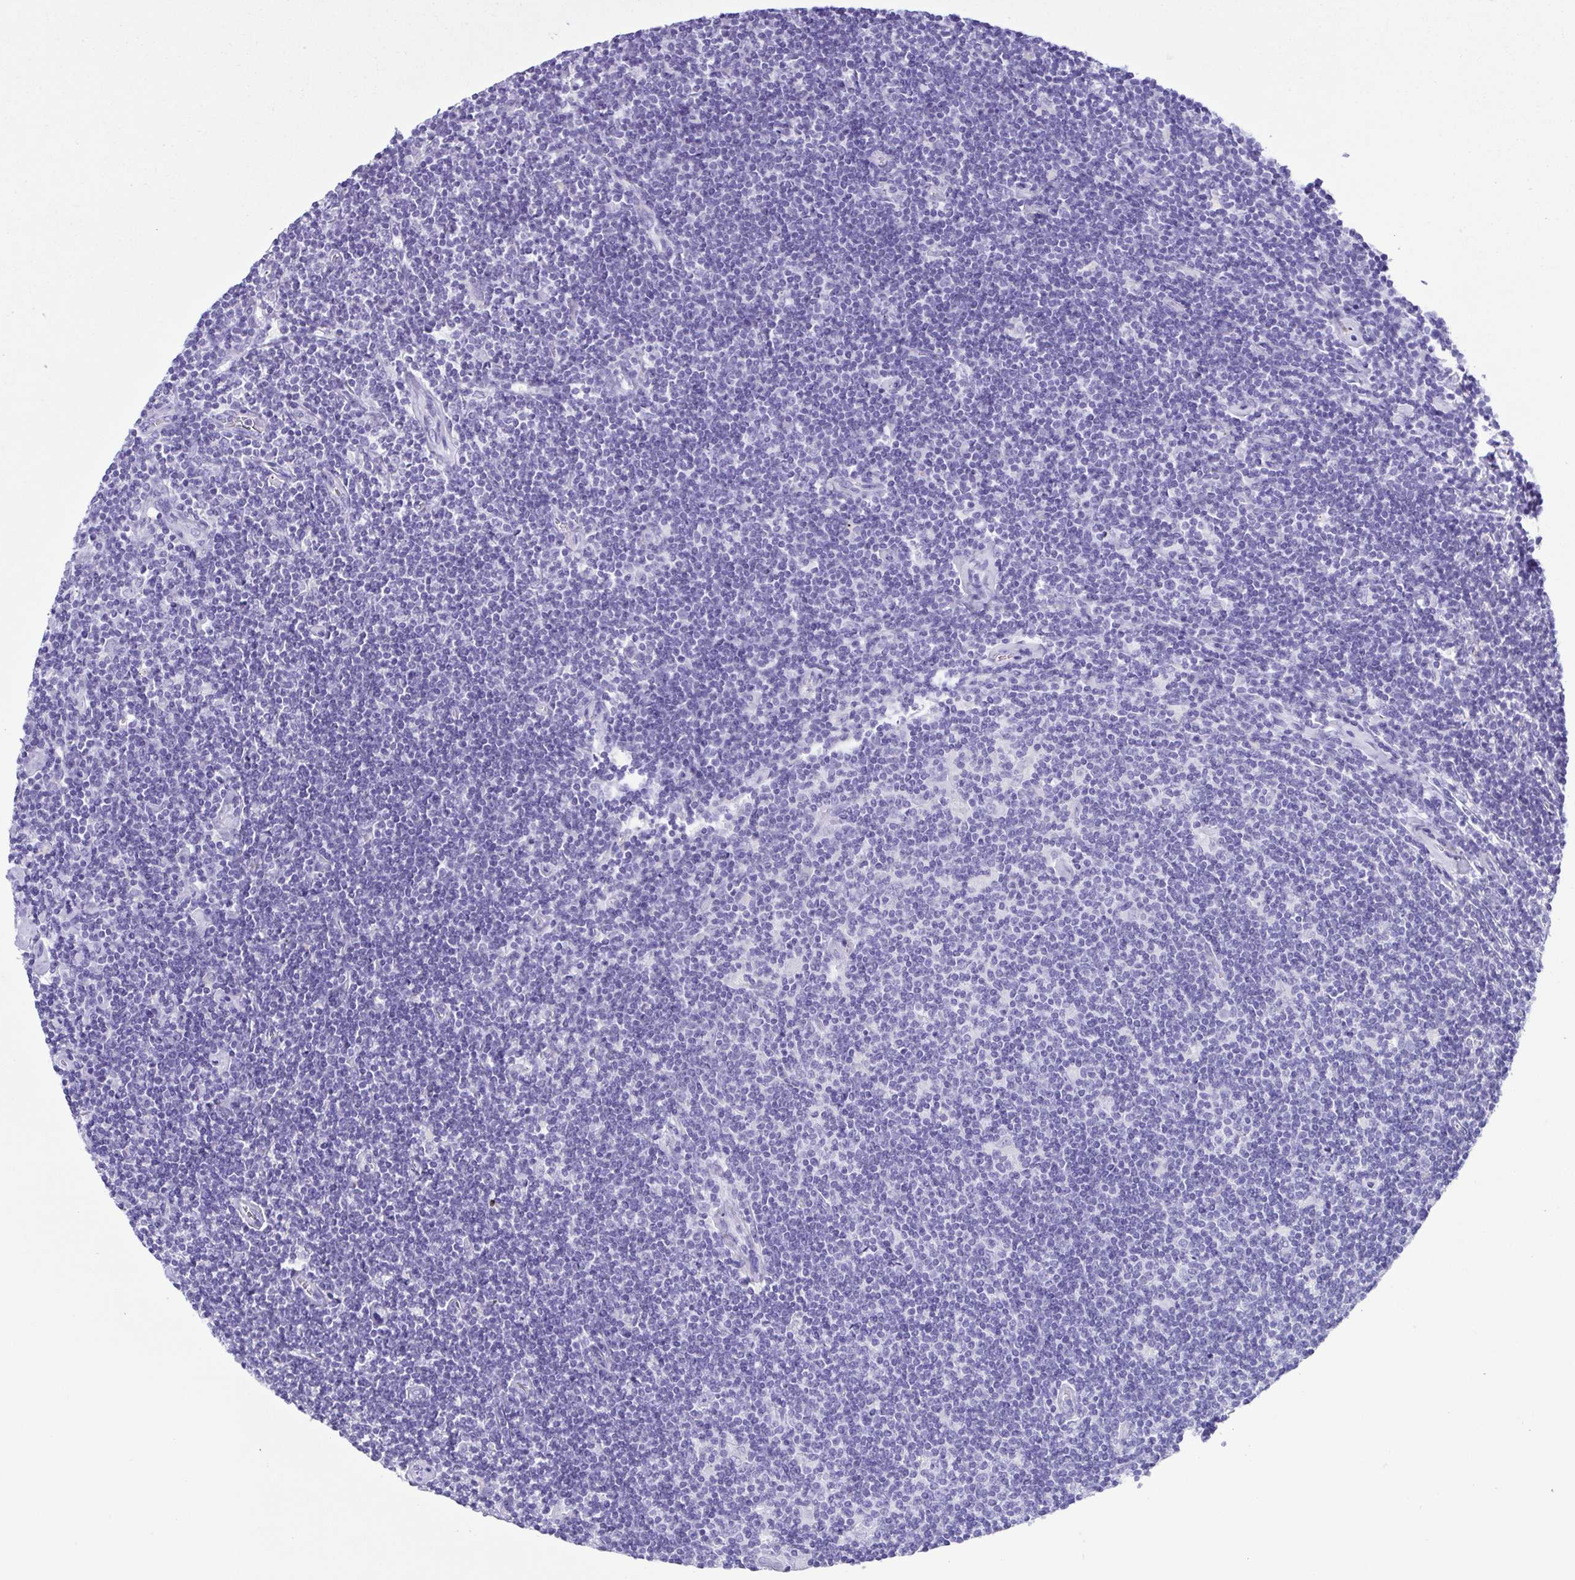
{"staining": {"intensity": "negative", "quantity": "none", "location": "none"}, "tissue": "lymphoma", "cell_type": "Tumor cells", "image_type": "cancer", "snomed": [{"axis": "morphology", "description": "Hodgkin's disease, NOS"}, {"axis": "topography", "description": "Lymph node"}], "caption": "Immunohistochemical staining of lymphoma exhibits no significant expression in tumor cells.", "gene": "OVGP1", "patient": {"sex": "male", "age": 40}}